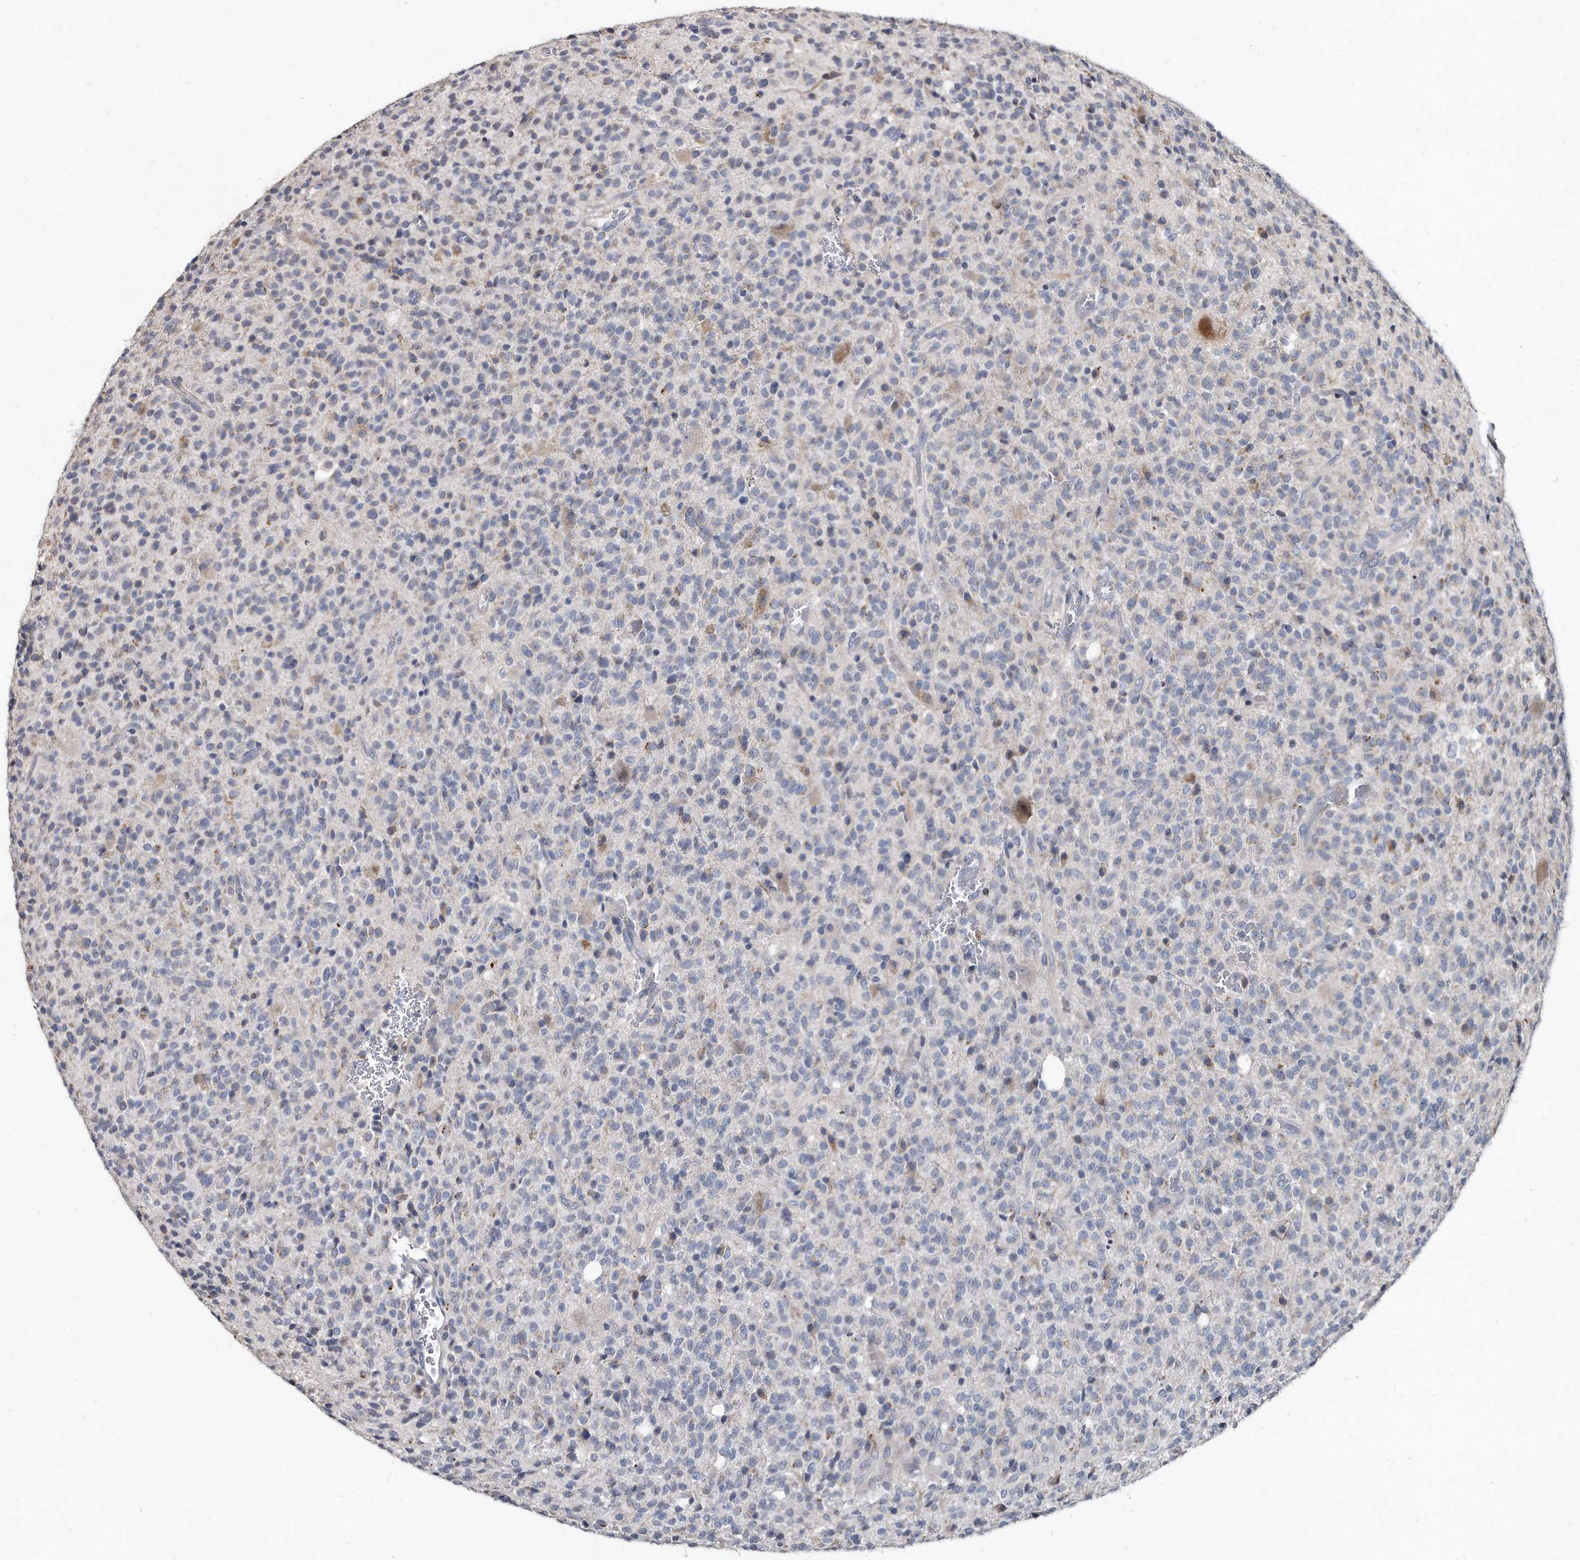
{"staining": {"intensity": "negative", "quantity": "none", "location": "none"}, "tissue": "glioma", "cell_type": "Tumor cells", "image_type": "cancer", "snomed": [{"axis": "morphology", "description": "Glioma, malignant, High grade"}, {"axis": "topography", "description": "Brain"}], "caption": "An immunohistochemistry (IHC) image of glioma is shown. There is no staining in tumor cells of glioma.", "gene": "KLHDC3", "patient": {"sex": "male", "age": 34}}